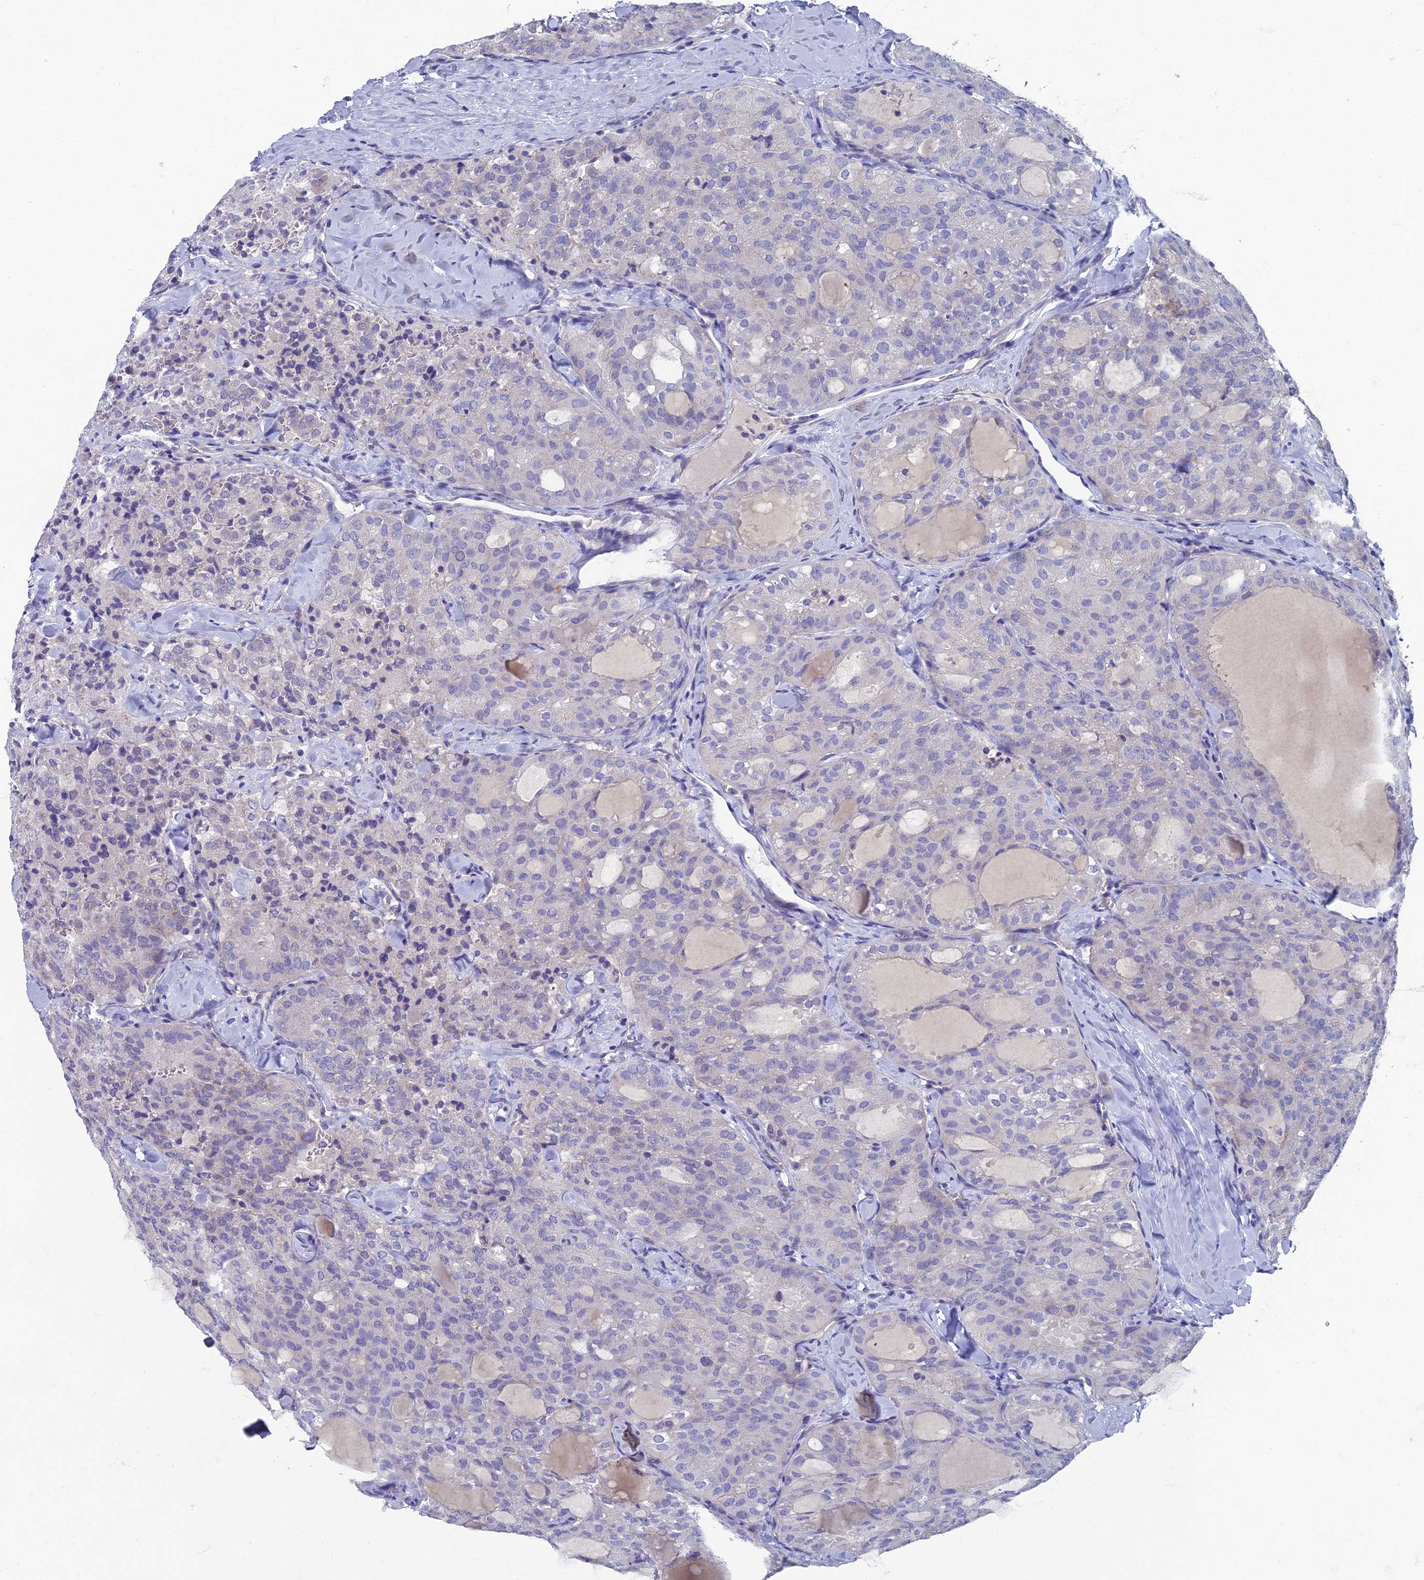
{"staining": {"intensity": "negative", "quantity": "none", "location": "none"}, "tissue": "thyroid cancer", "cell_type": "Tumor cells", "image_type": "cancer", "snomed": [{"axis": "morphology", "description": "Follicular adenoma carcinoma, NOS"}, {"axis": "topography", "description": "Thyroid gland"}], "caption": "High magnification brightfield microscopy of thyroid cancer stained with DAB (brown) and counterstained with hematoxylin (blue): tumor cells show no significant expression.", "gene": "SPIN4", "patient": {"sex": "male", "age": 75}}